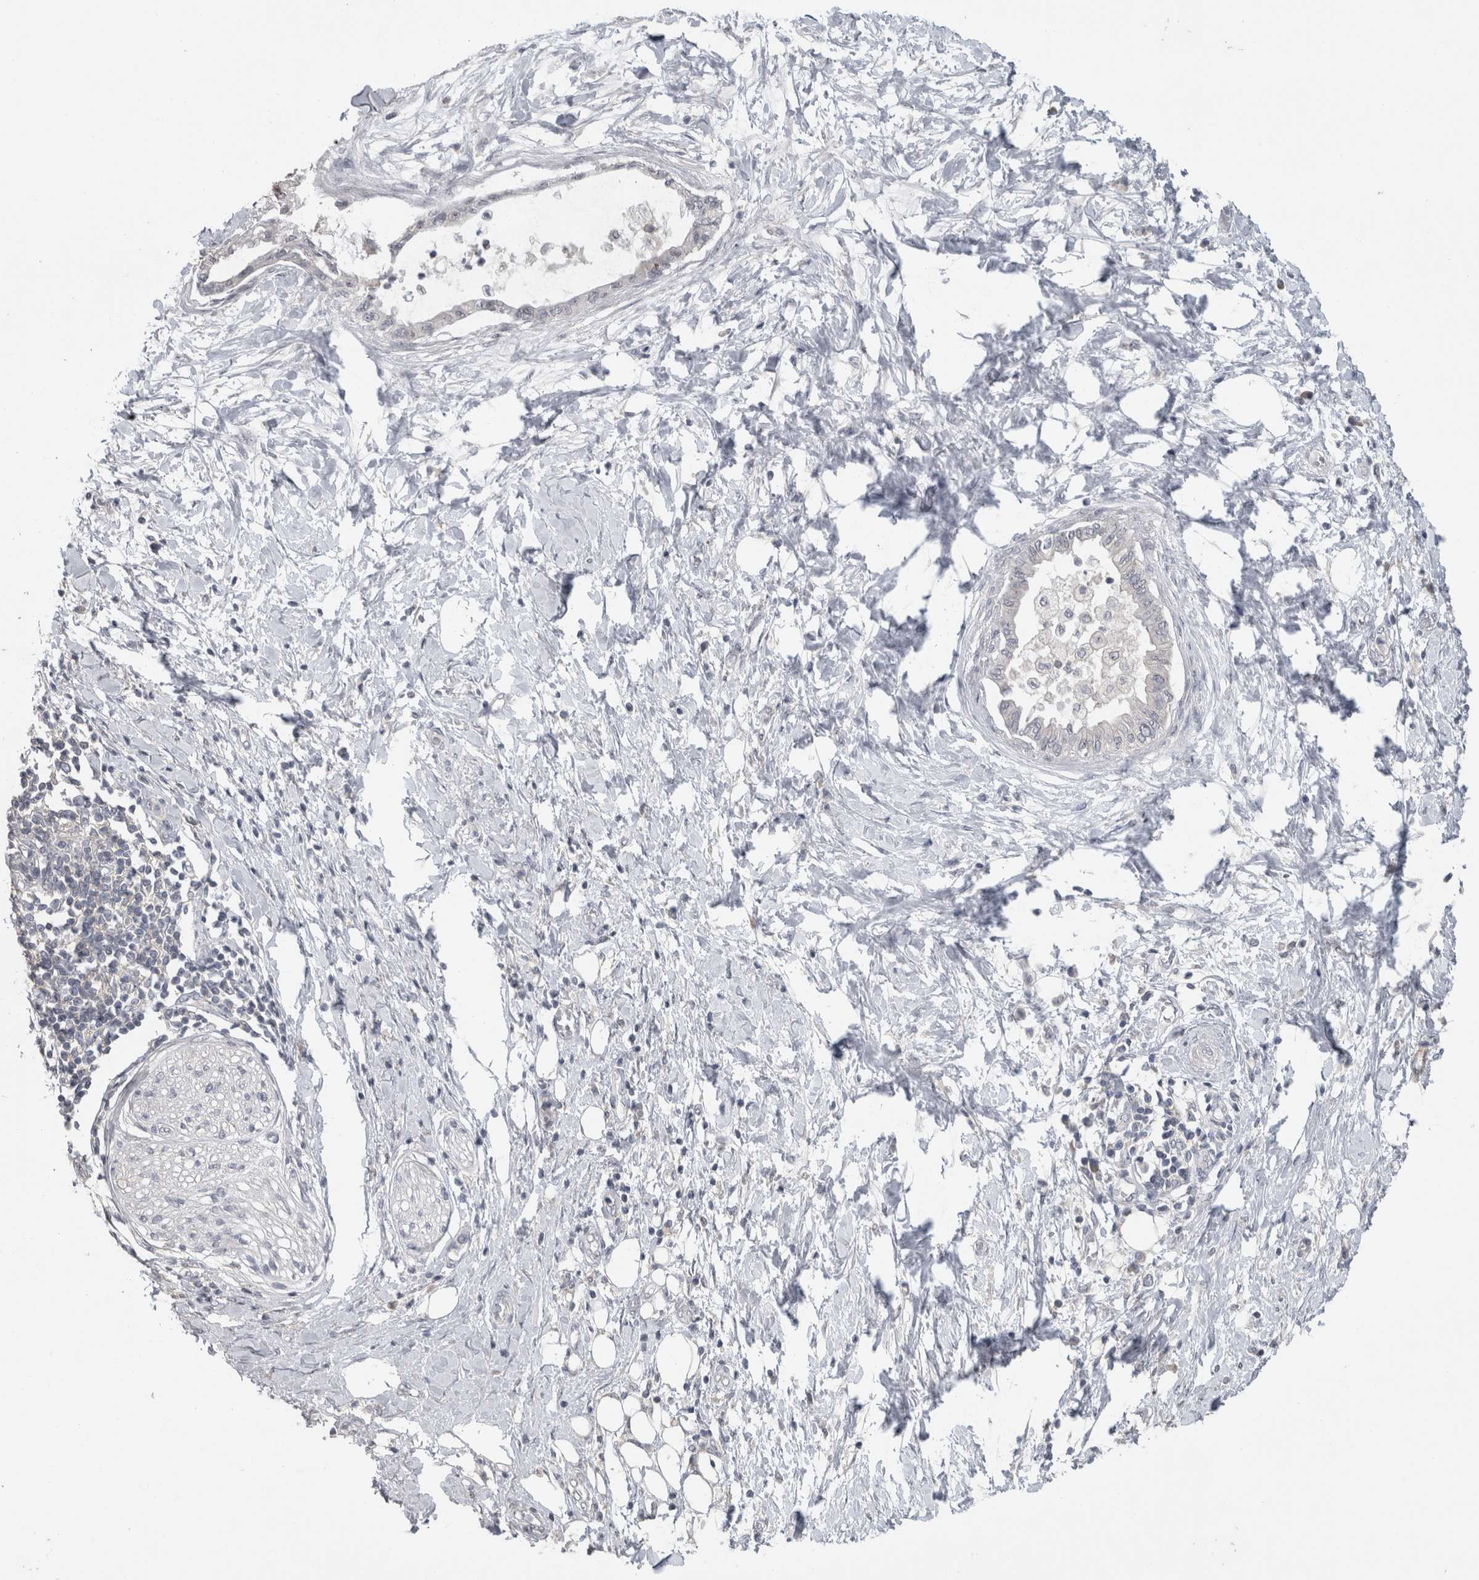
{"staining": {"intensity": "weak", "quantity": "<25%", "location": "nuclear"}, "tissue": "pancreatic cancer", "cell_type": "Tumor cells", "image_type": "cancer", "snomed": [{"axis": "morphology", "description": "Normal tissue, NOS"}, {"axis": "morphology", "description": "Adenocarcinoma, NOS"}, {"axis": "topography", "description": "Pancreas"}, {"axis": "topography", "description": "Duodenum"}], "caption": "A high-resolution micrograph shows immunohistochemistry staining of adenocarcinoma (pancreatic), which shows no significant staining in tumor cells.", "gene": "RBM28", "patient": {"sex": "female", "age": 60}}